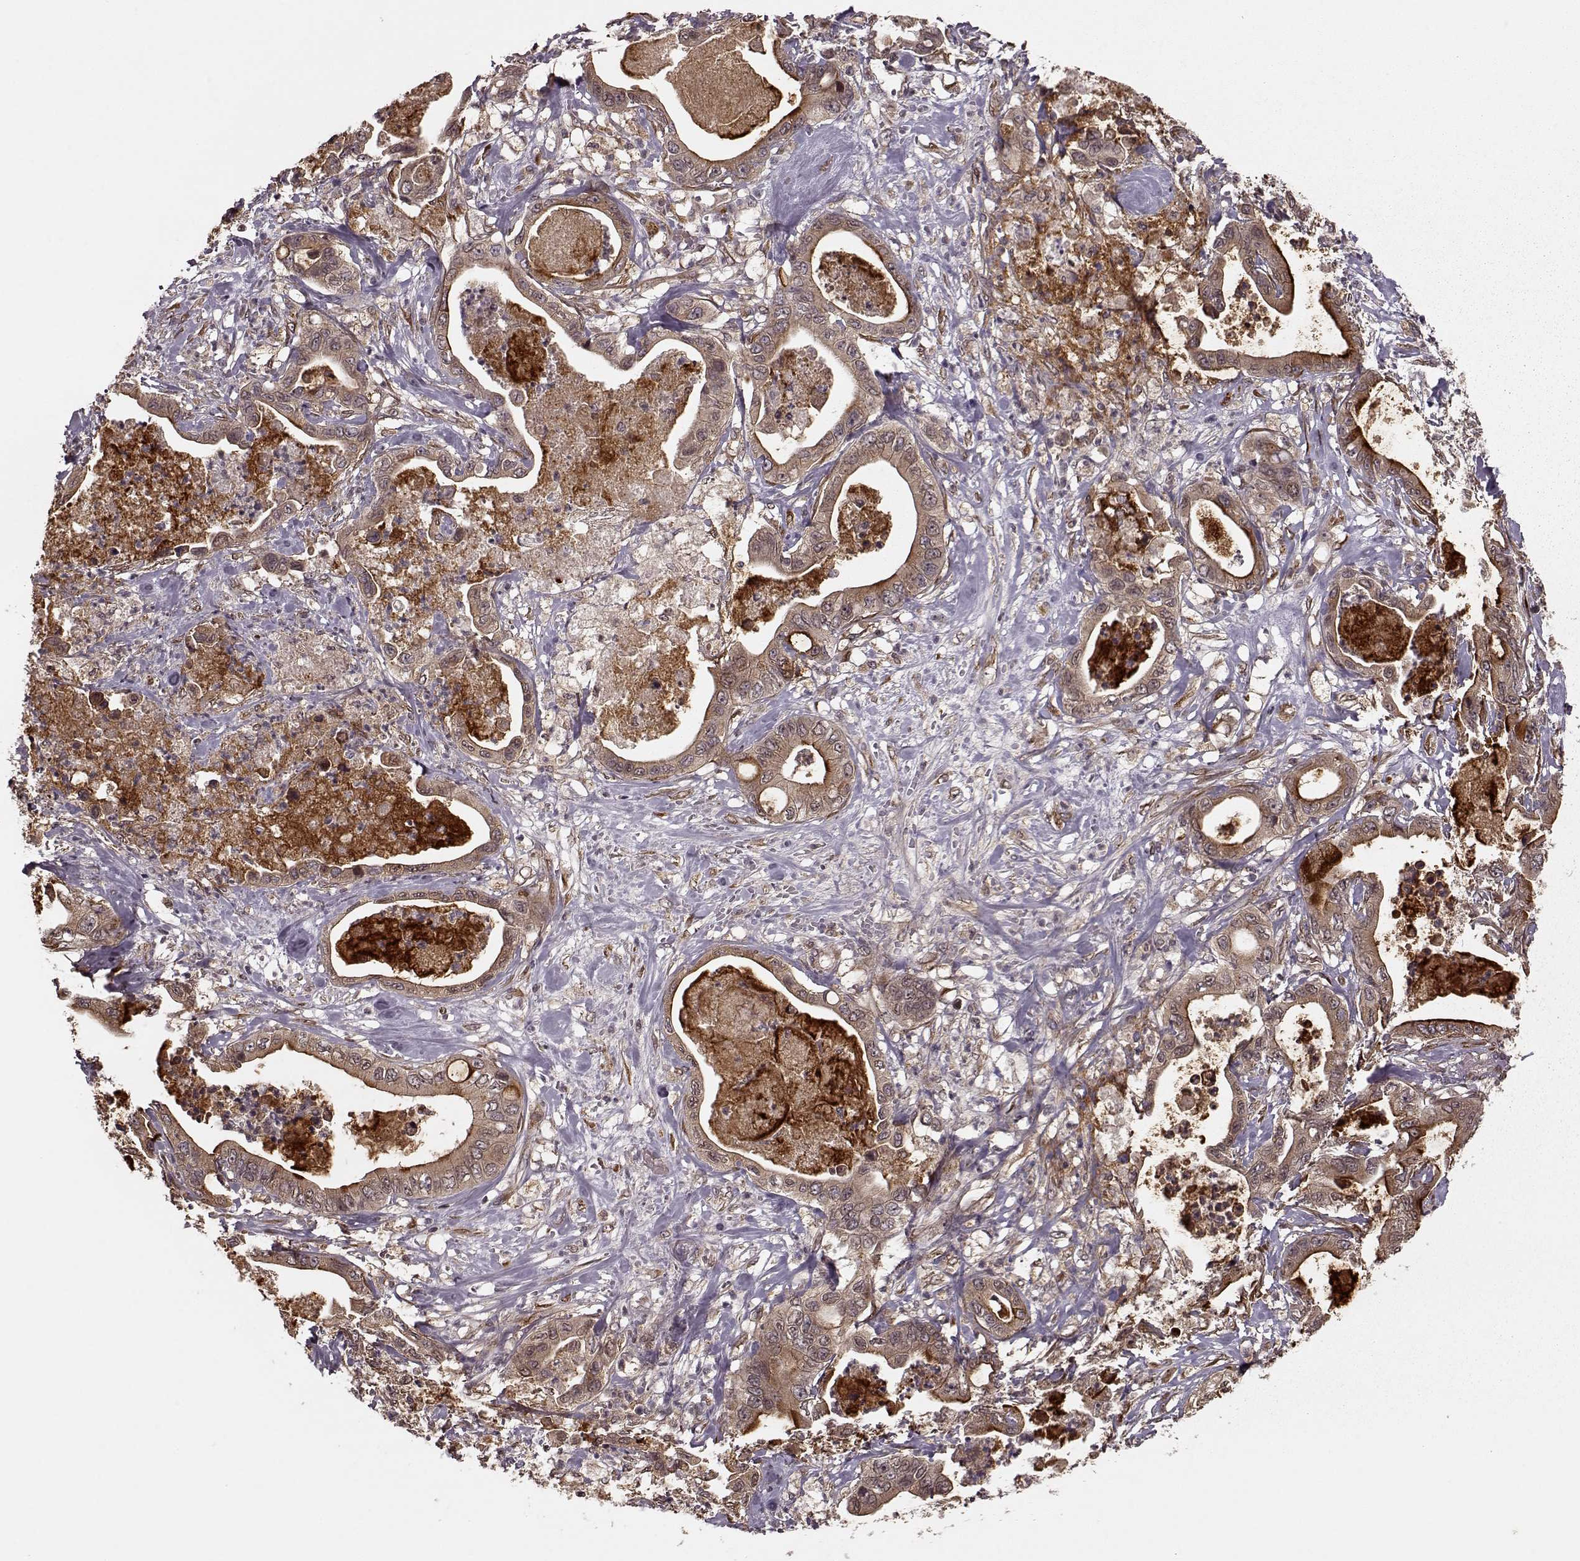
{"staining": {"intensity": "moderate", "quantity": ">75%", "location": "cytoplasmic/membranous"}, "tissue": "pancreatic cancer", "cell_type": "Tumor cells", "image_type": "cancer", "snomed": [{"axis": "morphology", "description": "Adenocarcinoma, NOS"}, {"axis": "topography", "description": "Pancreas"}], "caption": "Immunohistochemistry (IHC) of pancreatic adenocarcinoma demonstrates medium levels of moderate cytoplasmic/membranous positivity in about >75% of tumor cells.", "gene": "YIPF5", "patient": {"sex": "male", "age": 71}}